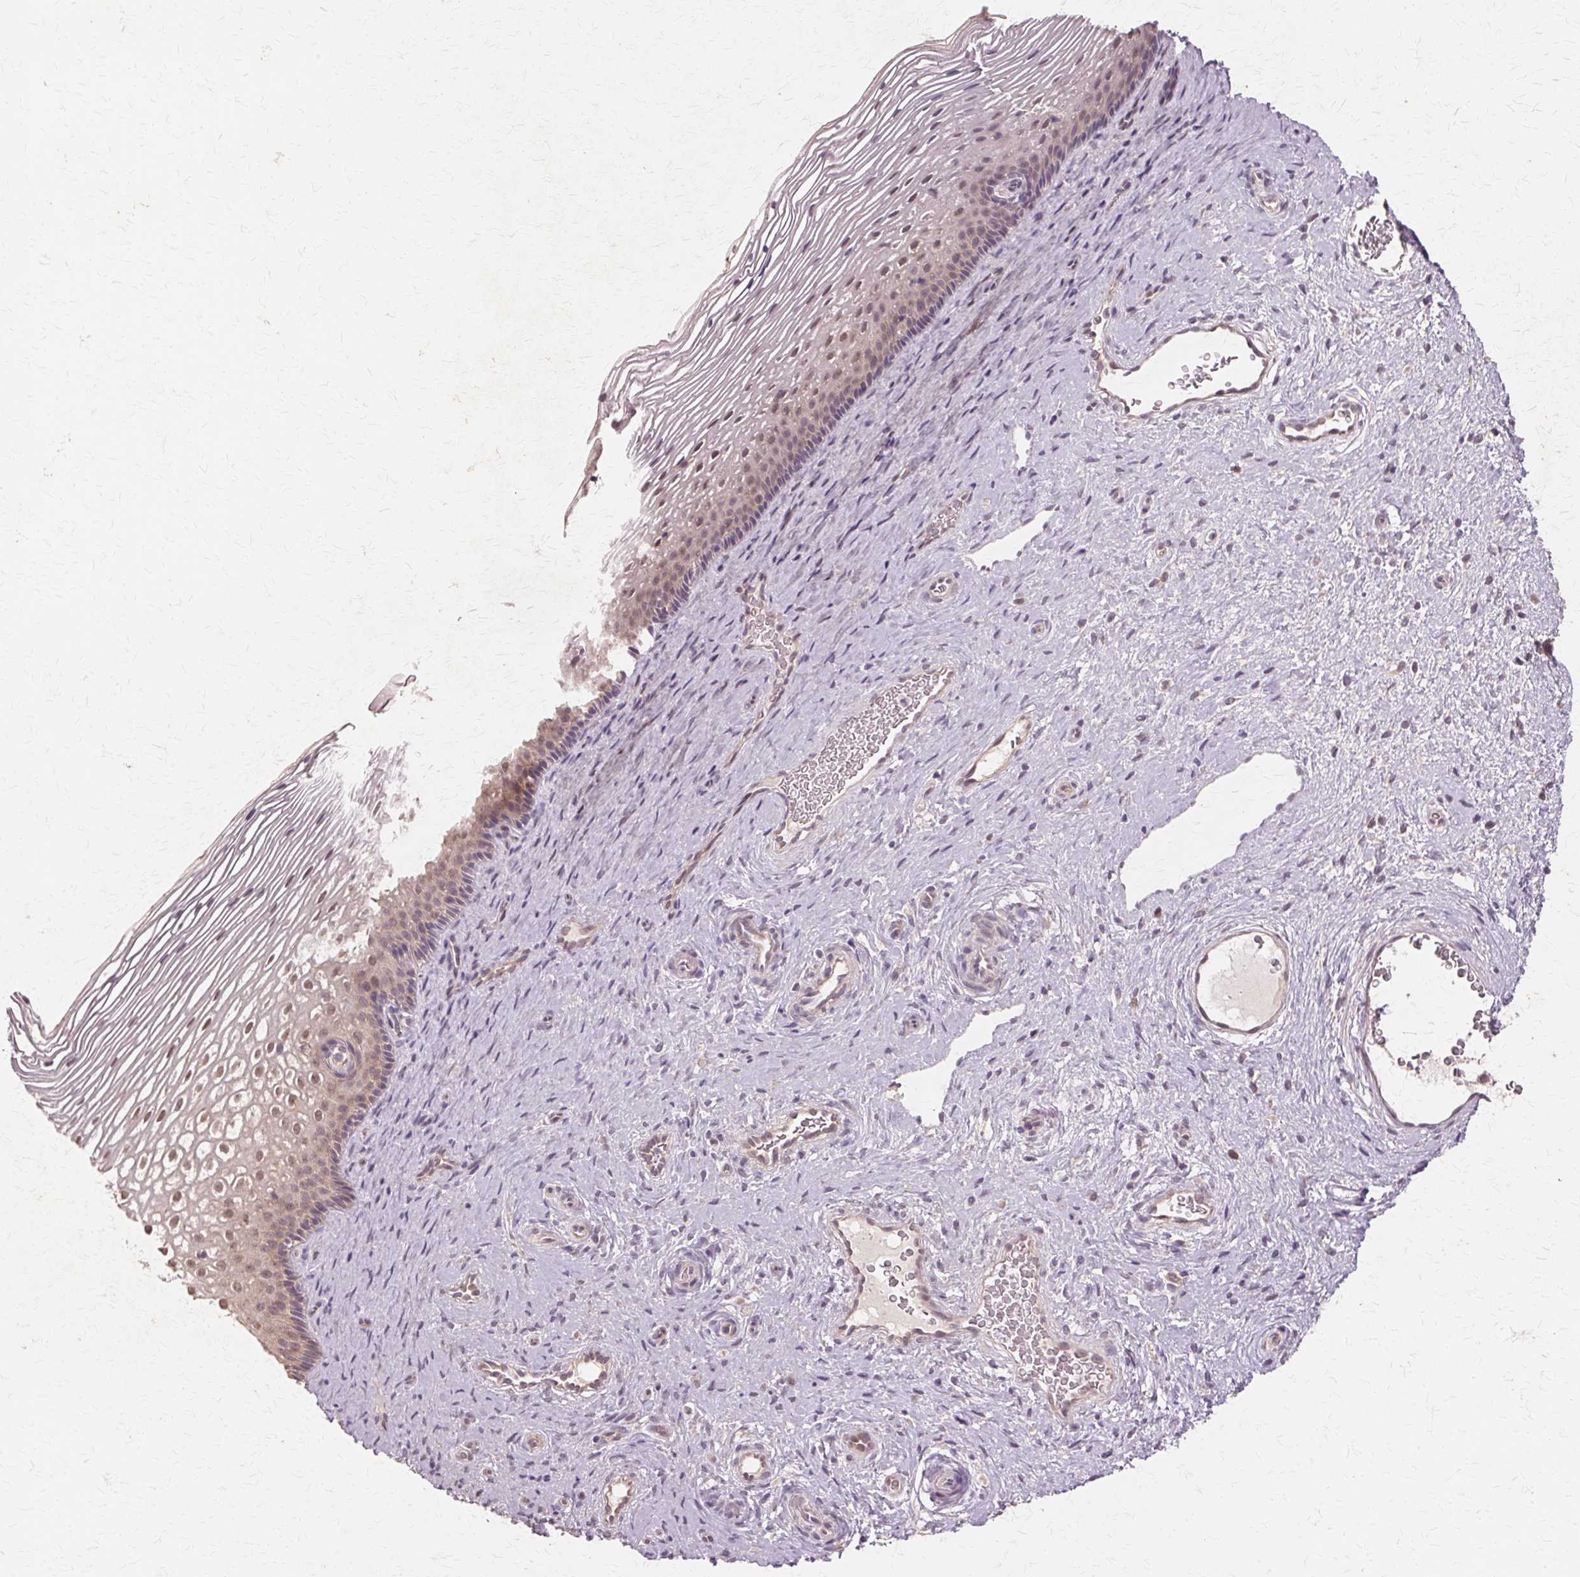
{"staining": {"intensity": "weak", "quantity": ">75%", "location": "cytoplasmic/membranous,nuclear"}, "tissue": "cervix", "cell_type": "Glandular cells", "image_type": "normal", "snomed": [{"axis": "morphology", "description": "Normal tissue, NOS"}, {"axis": "topography", "description": "Cervix"}], "caption": "Protein analysis of unremarkable cervix displays weak cytoplasmic/membranous,nuclear expression in about >75% of glandular cells.", "gene": "PRMT5", "patient": {"sex": "female", "age": 34}}